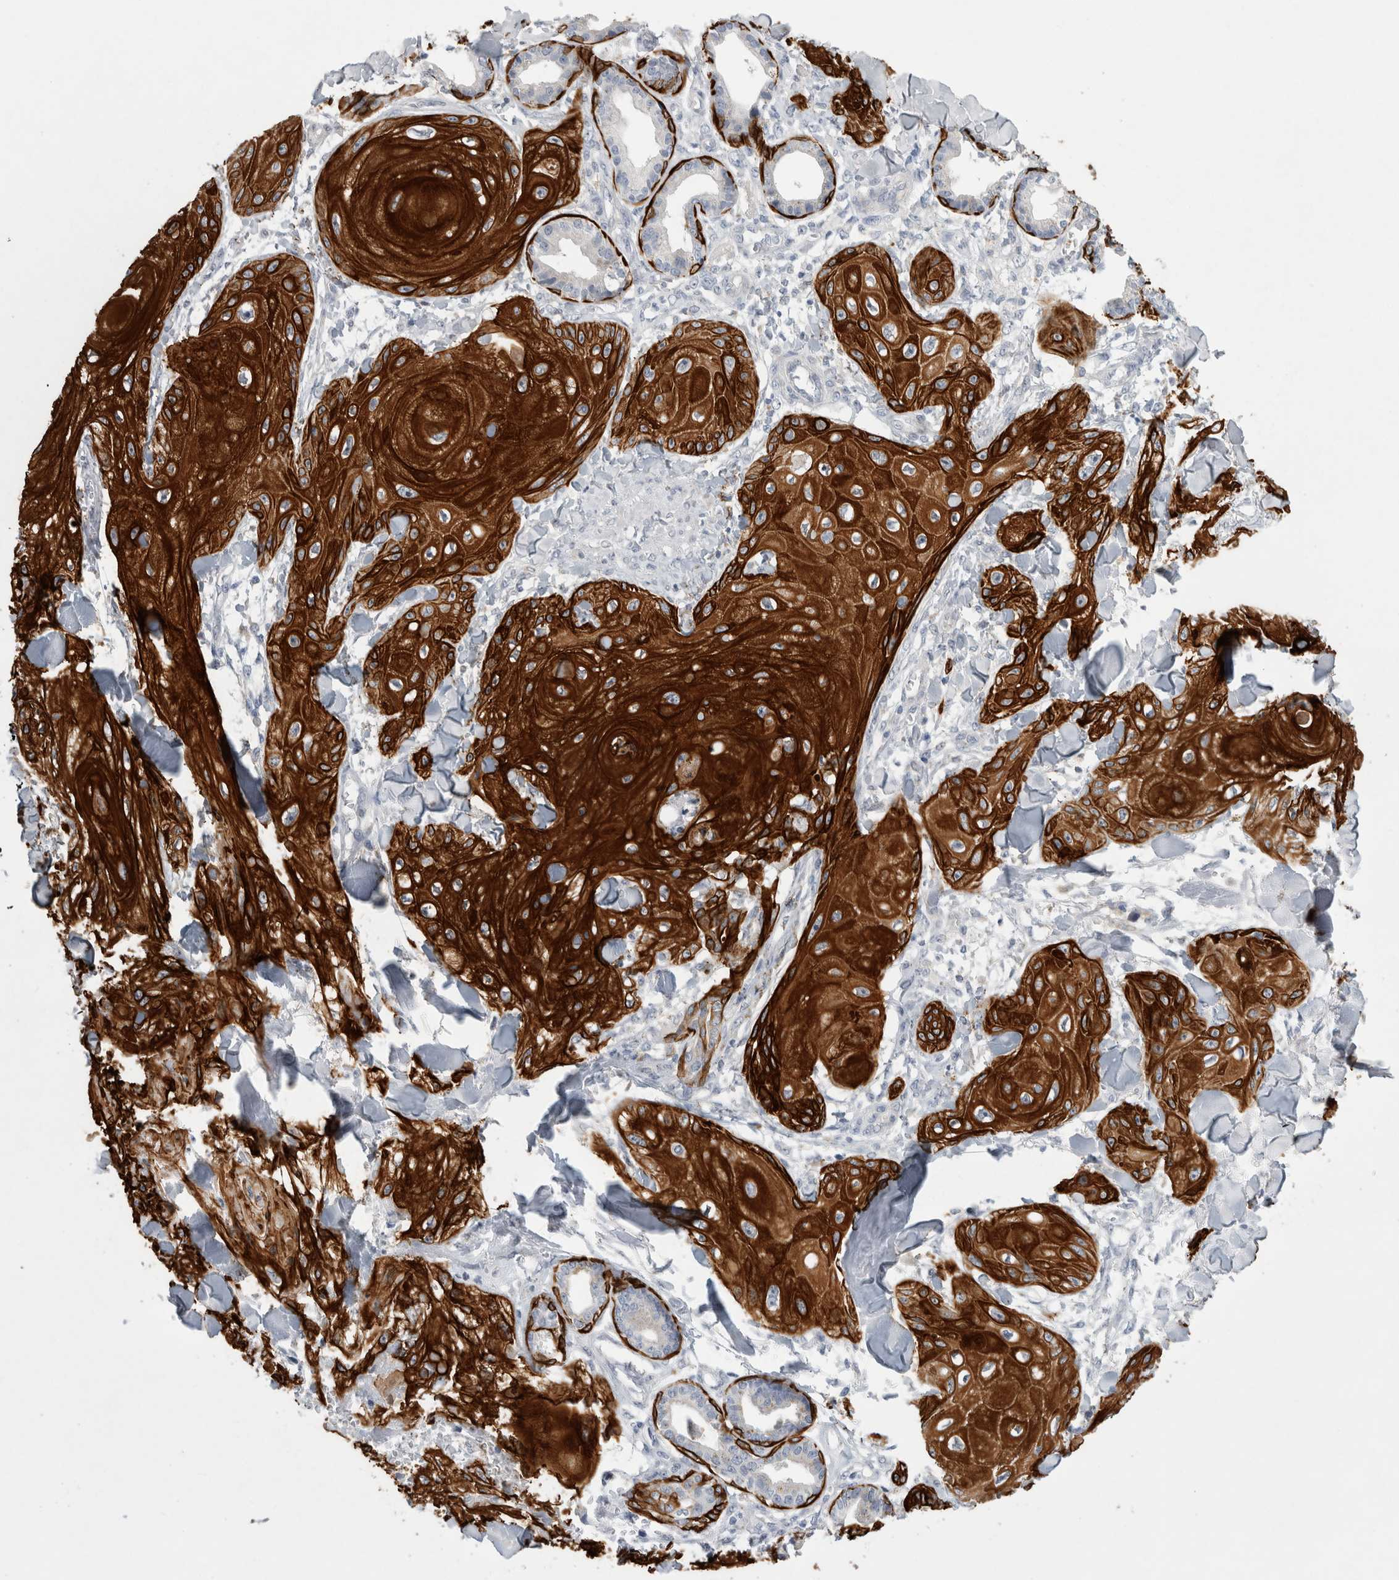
{"staining": {"intensity": "strong", "quantity": ">75%", "location": "cytoplasmic/membranous"}, "tissue": "skin cancer", "cell_type": "Tumor cells", "image_type": "cancer", "snomed": [{"axis": "morphology", "description": "Squamous cell carcinoma, NOS"}, {"axis": "topography", "description": "Skin"}], "caption": "This micrograph reveals immunohistochemistry staining of human squamous cell carcinoma (skin), with high strong cytoplasmic/membranous staining in about >75% of tumor cells.", "gene": "GAA", "patient": {"sex": "male", "age": 74}}